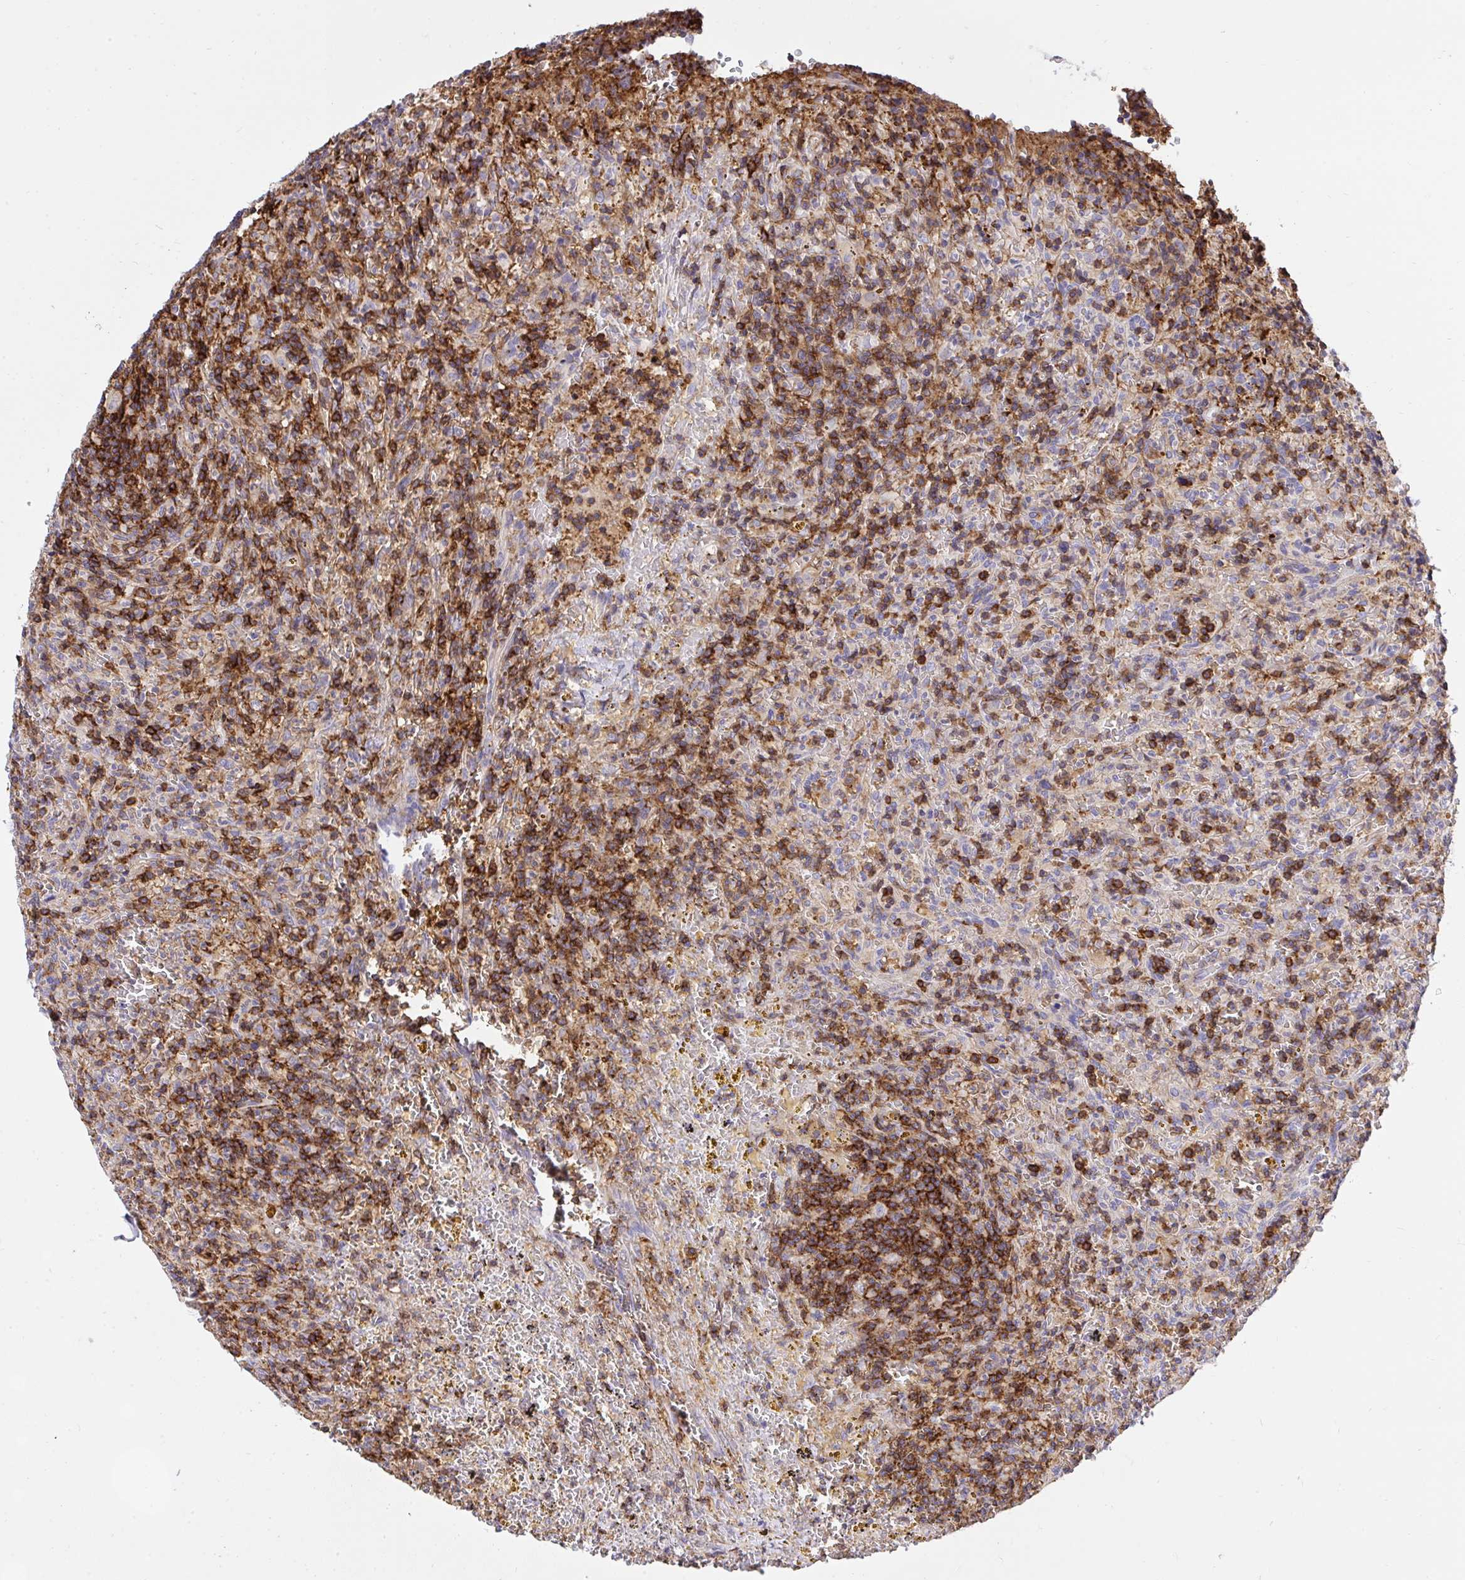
{"staining": {"intensity": "moderate", "quantity": "25%-75%", "location": "cytoplasmic/membranous"}, "tissue": "lymphoma", "cell_type": "Tumor cells", "image_type": "cancer", "snomed": [{"axis": "morphology", "description": "Malignant lymphoma, non-Hodgkin's type, Low grade"}, {"axis": "topography", "description": "Spleen"}], "caption": "Immunohistochemistry (IHC) (DAB) staining of malignant lymphoma, non-Hodgkin's type (low-grade) displays moderate cytoplasmic/membranous protein expression in about 25%-75% of tumor cells. Nuclei are stained in blue.", "gene": "ERI1", "patient": {"sex": "female", "age": 70}}